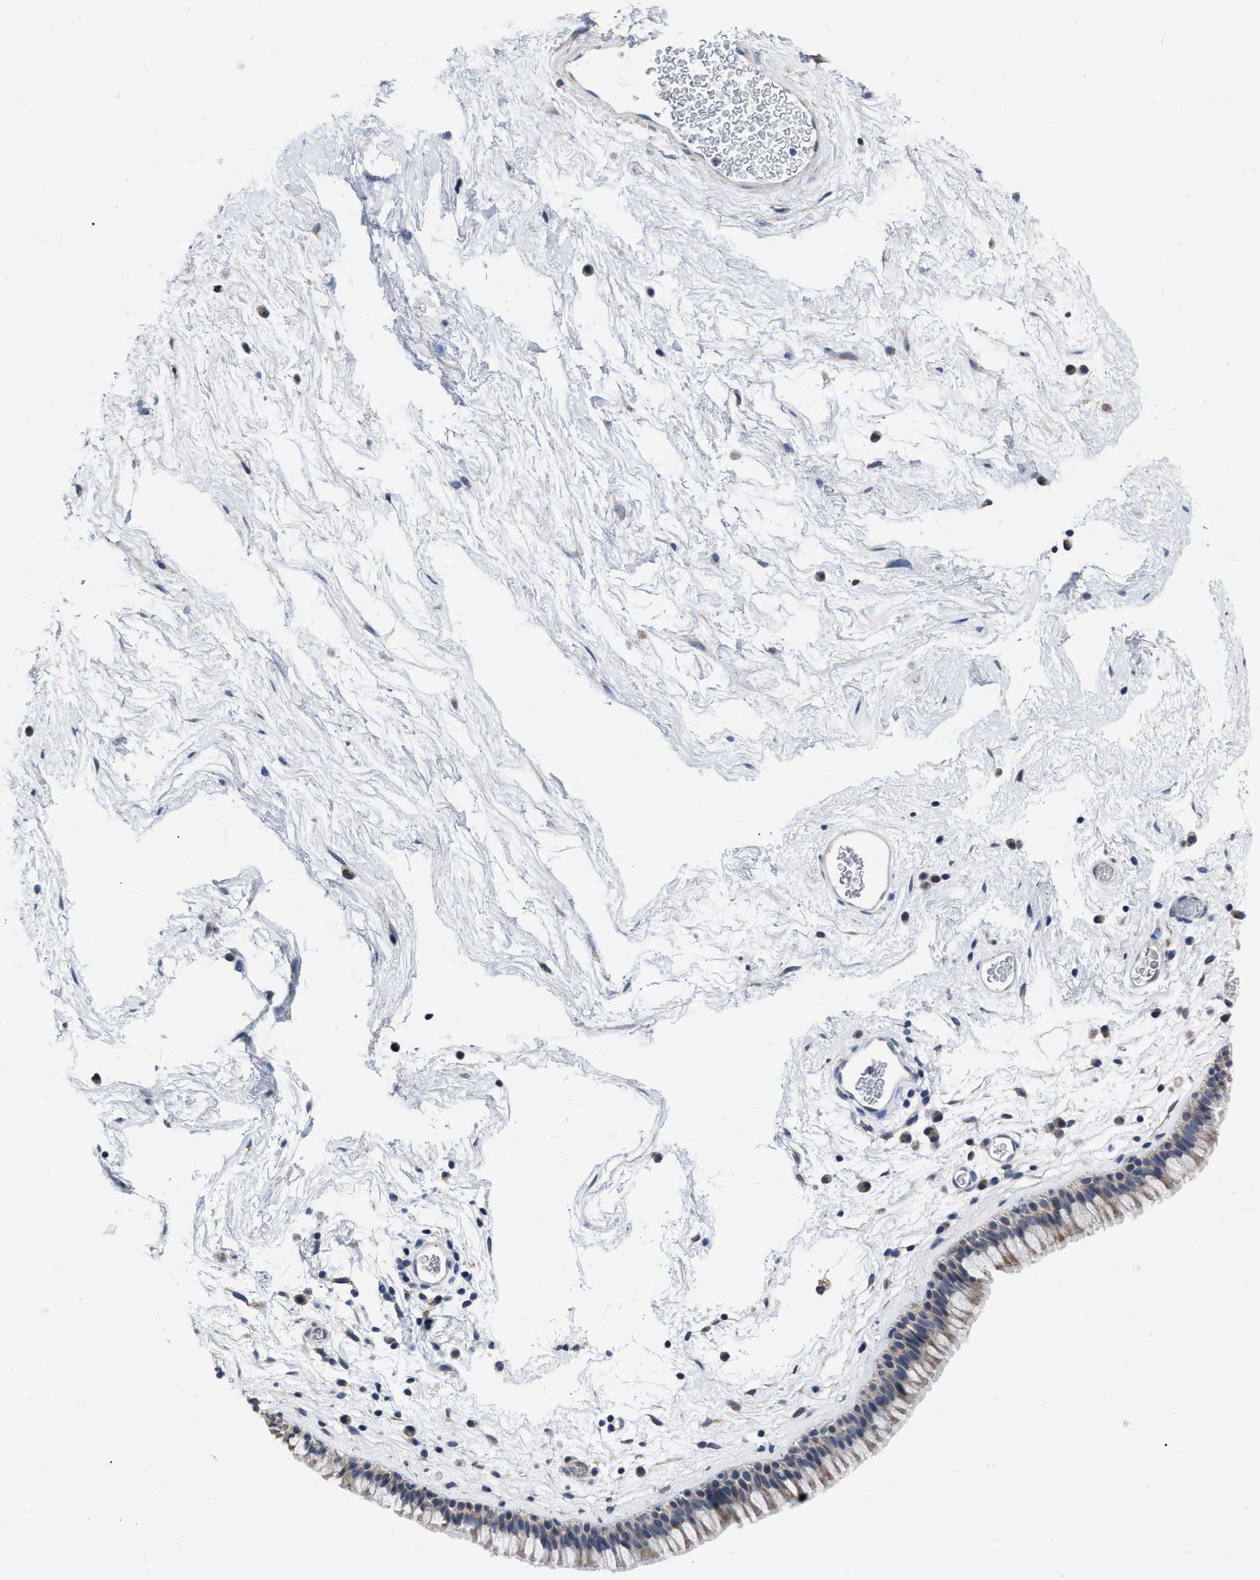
{"staining": {"intensity": "moderate", "quantity": "25%-75%", "location": "cytoplasmic/membranous"}, "tissue": "nasopharynx", "cell_type": "Respiratory epithelial cells", "image_type": "normal", "snomed": [{"axis": "morphology", "description": "Normal tissue, NOS"}, {"axis": "morphology", "description": "Inflammation, NOS"}, {"axis": "topography", "description": "Nasopharynx"}], "caption": "High-magnification brightfield microscopy of unremarkable nasopharynx stained with DAB (3,3'-diaminobenzidine) (brown) and counterstained with hematoxylin (blue). respiratory epithelial cells exhibit moderate cytoplasmic/membranous staining is seen in about25%-75% of cells. (Stains: DAB (3,3'-diaminobenzidine) in brown, nuclei in blue, Microscopy: brightfield microscopy at high magnification).", "gene": "DDX56", "patient": {"sex": "male", "age": 48}}